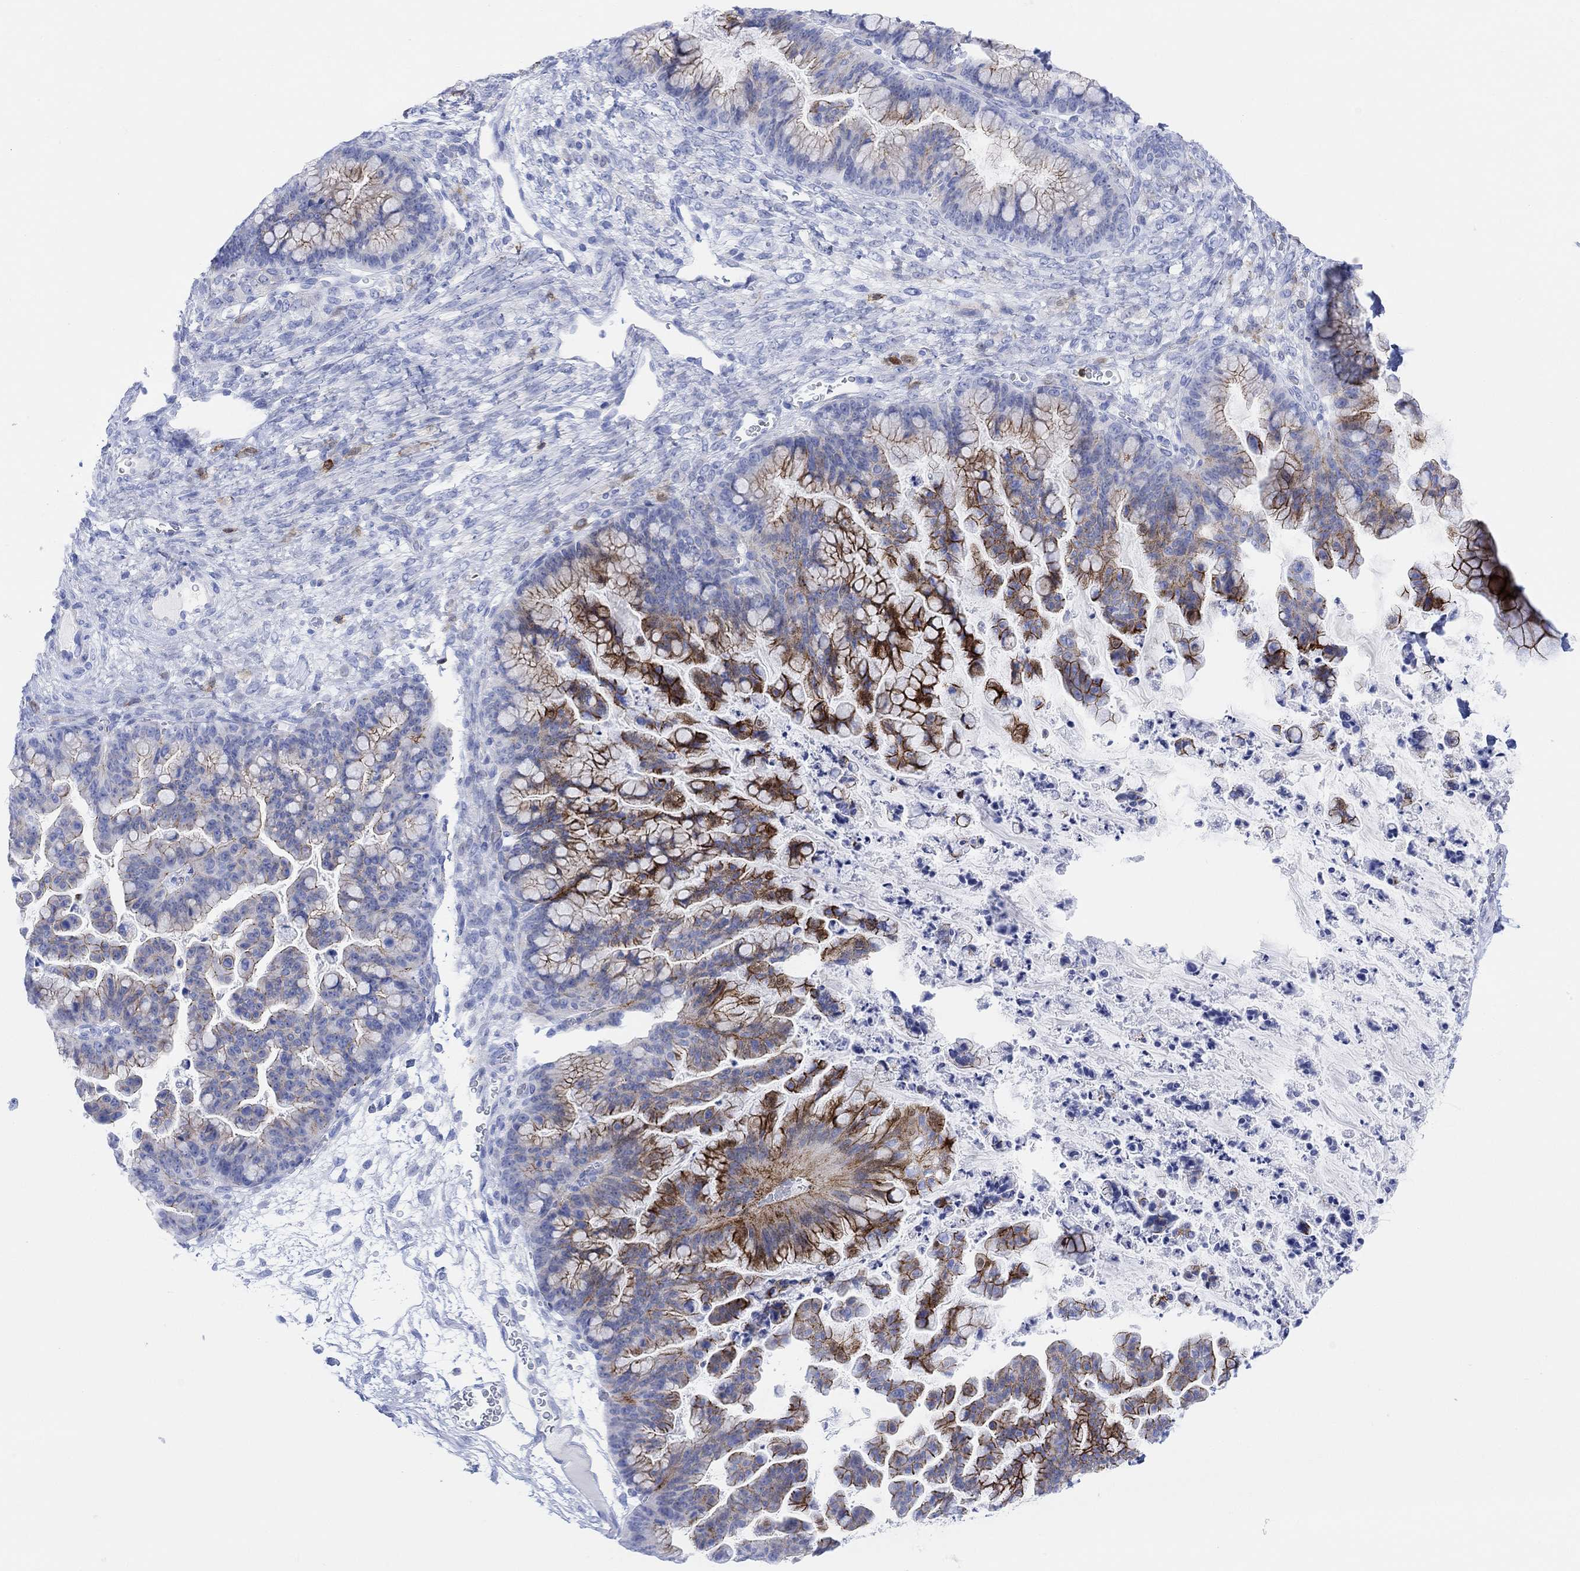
{"staining": {"intensity": "strong", "quantity": "25%-75%", "location": "cytoplasmic/membranous"}, "tissue": "ovarian cancer", "cell_type": "Tumor cells", "image_type": "cancer", "snomed": [{"axis": "morphology", "description": "Cystadenocarcinoma, mucinous, NOS"}, {"axis": "topography", "description": "Ovary"}], "caption": "A histopathology image of human ovarian cancer stained for a protein displays strong cytoplasmic/membranous brown staining in tumor cells. (DAB (3,3'-diaminobenzidine) IHC, brown staining for protein, blue staining for nuclei).", "gene": "GPR65", "patient": {"sex": "female", "age": 67}}